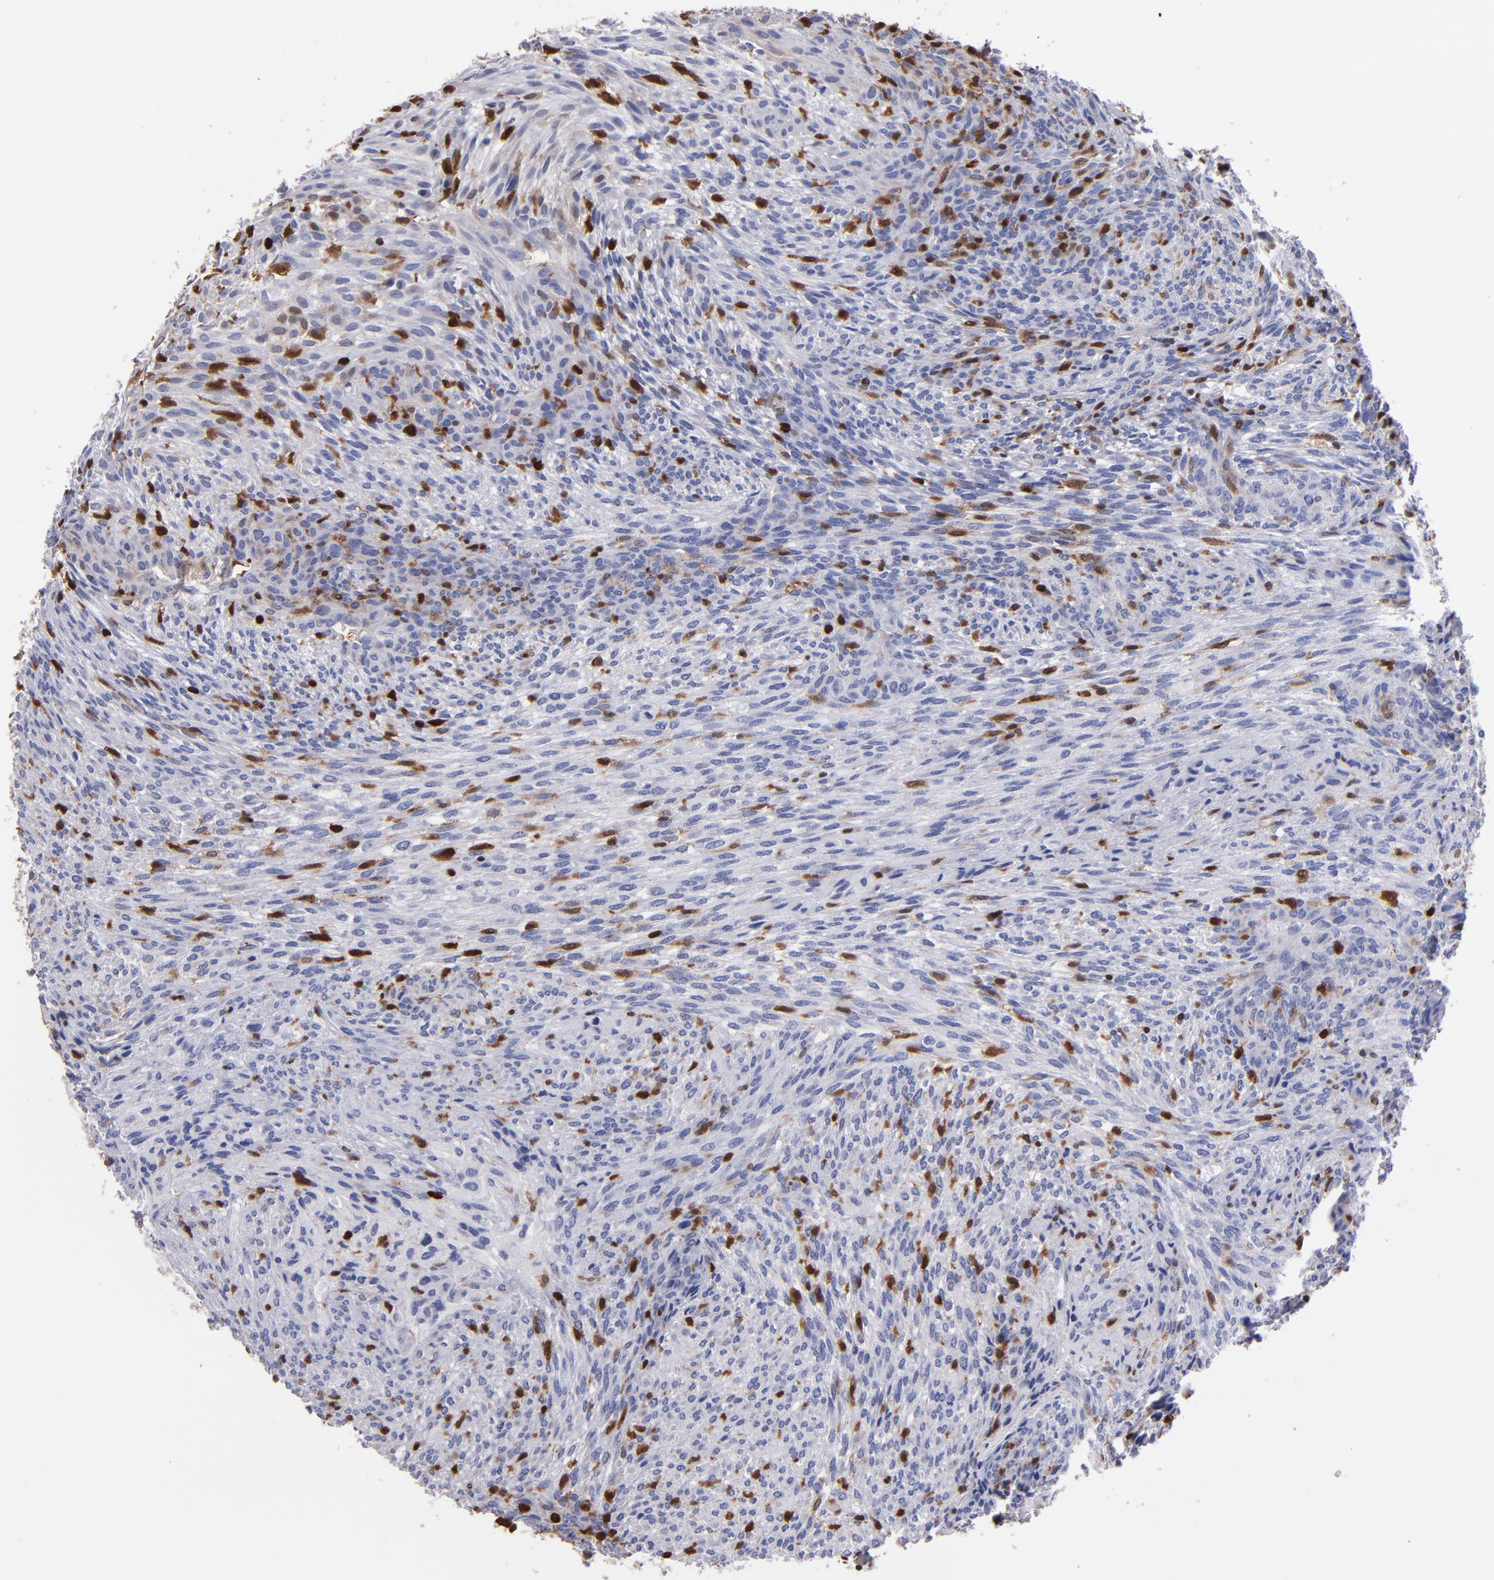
{"staining": {"intensity": "moderate", "quantity": "<25%", "location": "cytoplasmic/membranous,nuclear"}, "tissue": "glioma", "cell_type": "Tumor cells", "image_type": "cancer", "snomed": [{"axis": "morphology", "description": "Glioma, malignant, High grade"}, {"axis": "topography", "description": "Cerebral cortex"}], "caption": "Brown immunohistochemical staining in glioma displays moderate cytoplasmic/membranous and nuclear expression in approximately <25% of tumor cells. (DAB IHC with brightfield microscopy, high magnification).", "gene": "S100A4", "patient": {"sex": "female", "age": 55}}